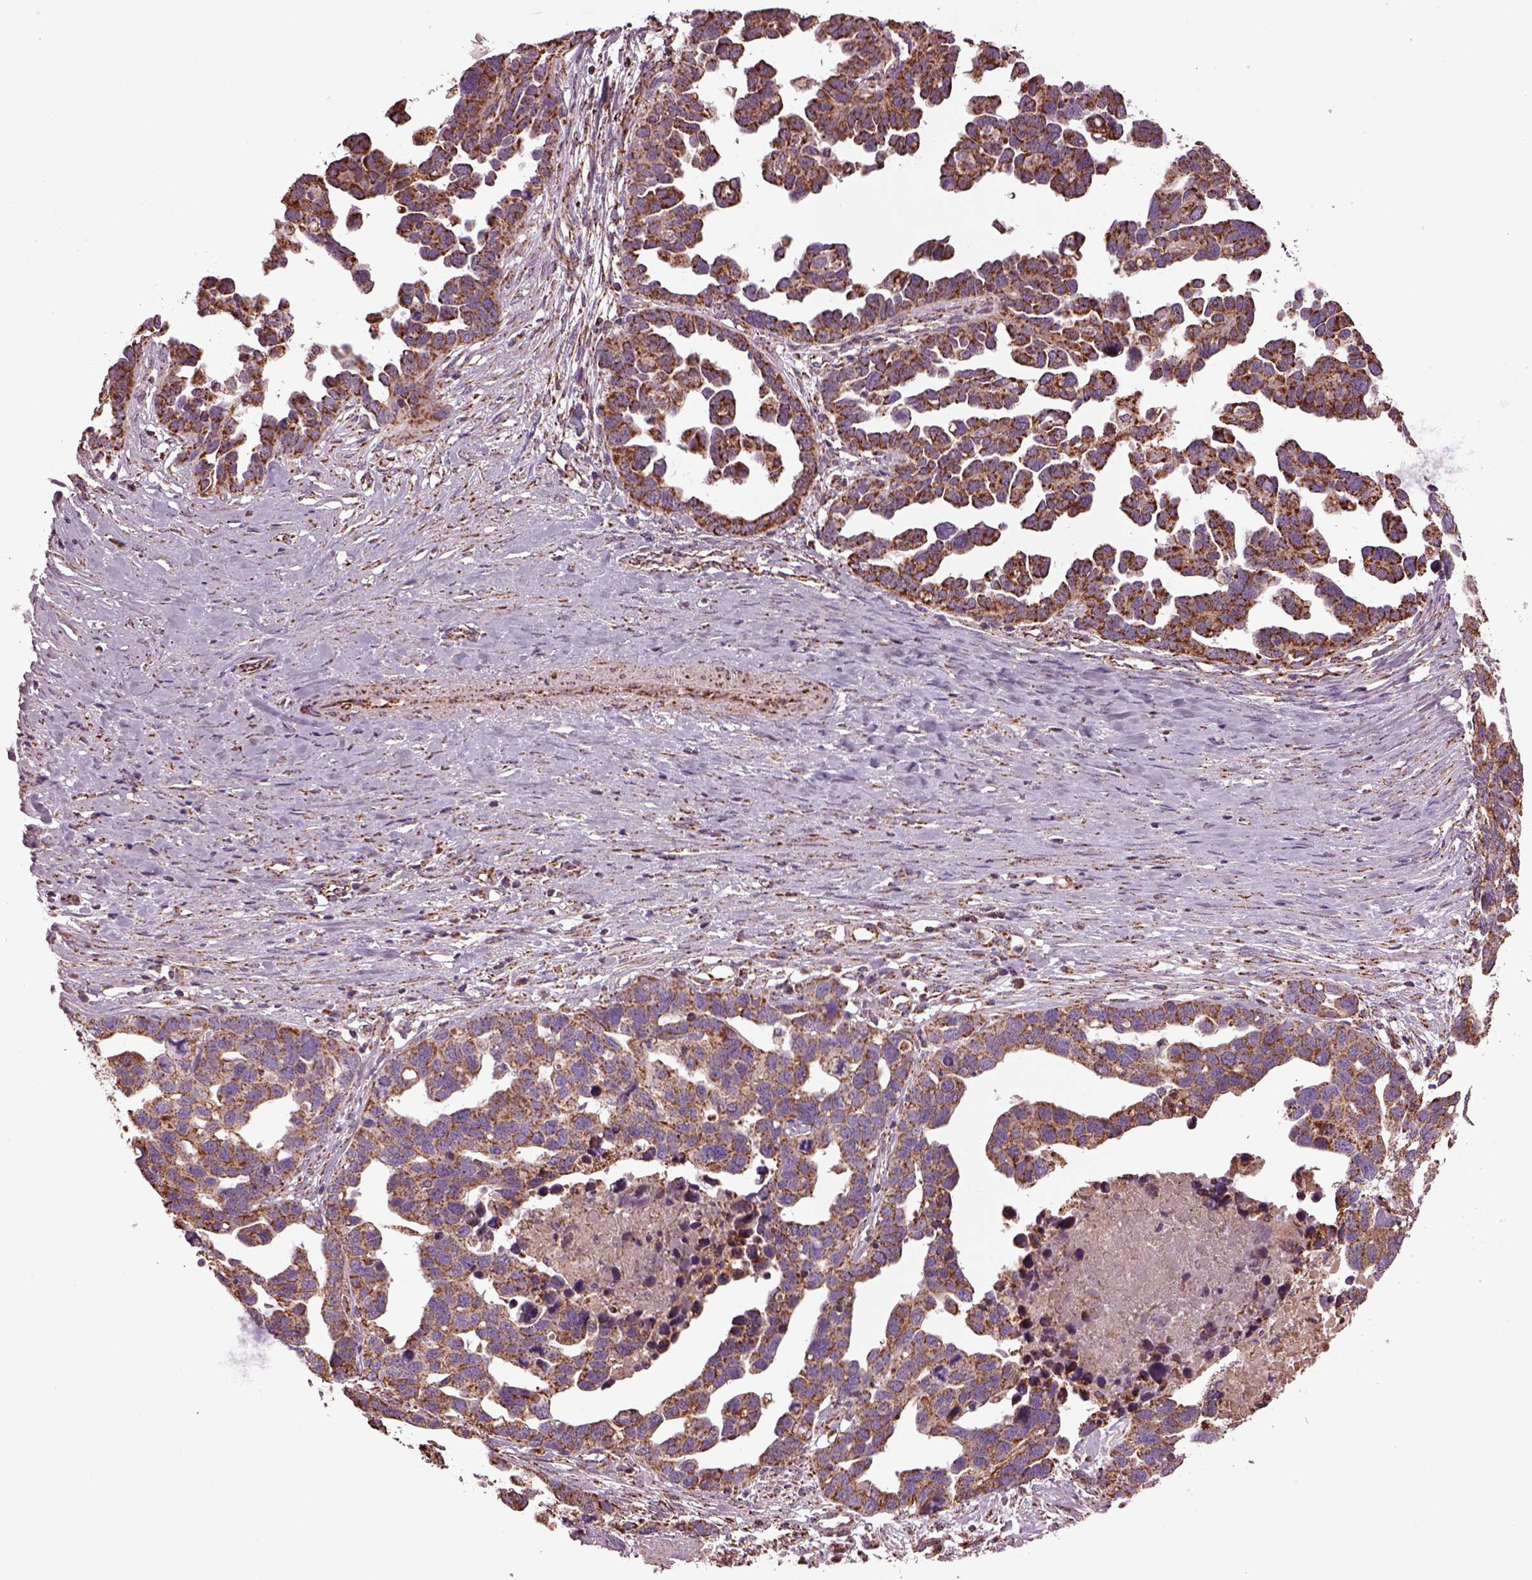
{"staining": {"intensity": "moderate", "quantity": "25%-75%", "location": "cytoplasmic/membranous"}, "tissue": "ovarian cancer", "cell_type": "Tumor cells", "image_type": "cancer", "snomed": [{"axis": "morphology", "description": "Cystadenocarcinoma, serous, NOS"}, {"axis": "topography", "description": "Ovary"}], "caption": "Protein expression by immunohistochemistry (IHC) exhibits moderate cytoplasmic/membranous staining in approximately 25%-75% of tumor cells in ovarian serous cystadenocarcinoma. (IHC, brightfield microscopy, high magnification).", "gene": "TMEM254", "patient": {"sex": "female", "age": 54}}